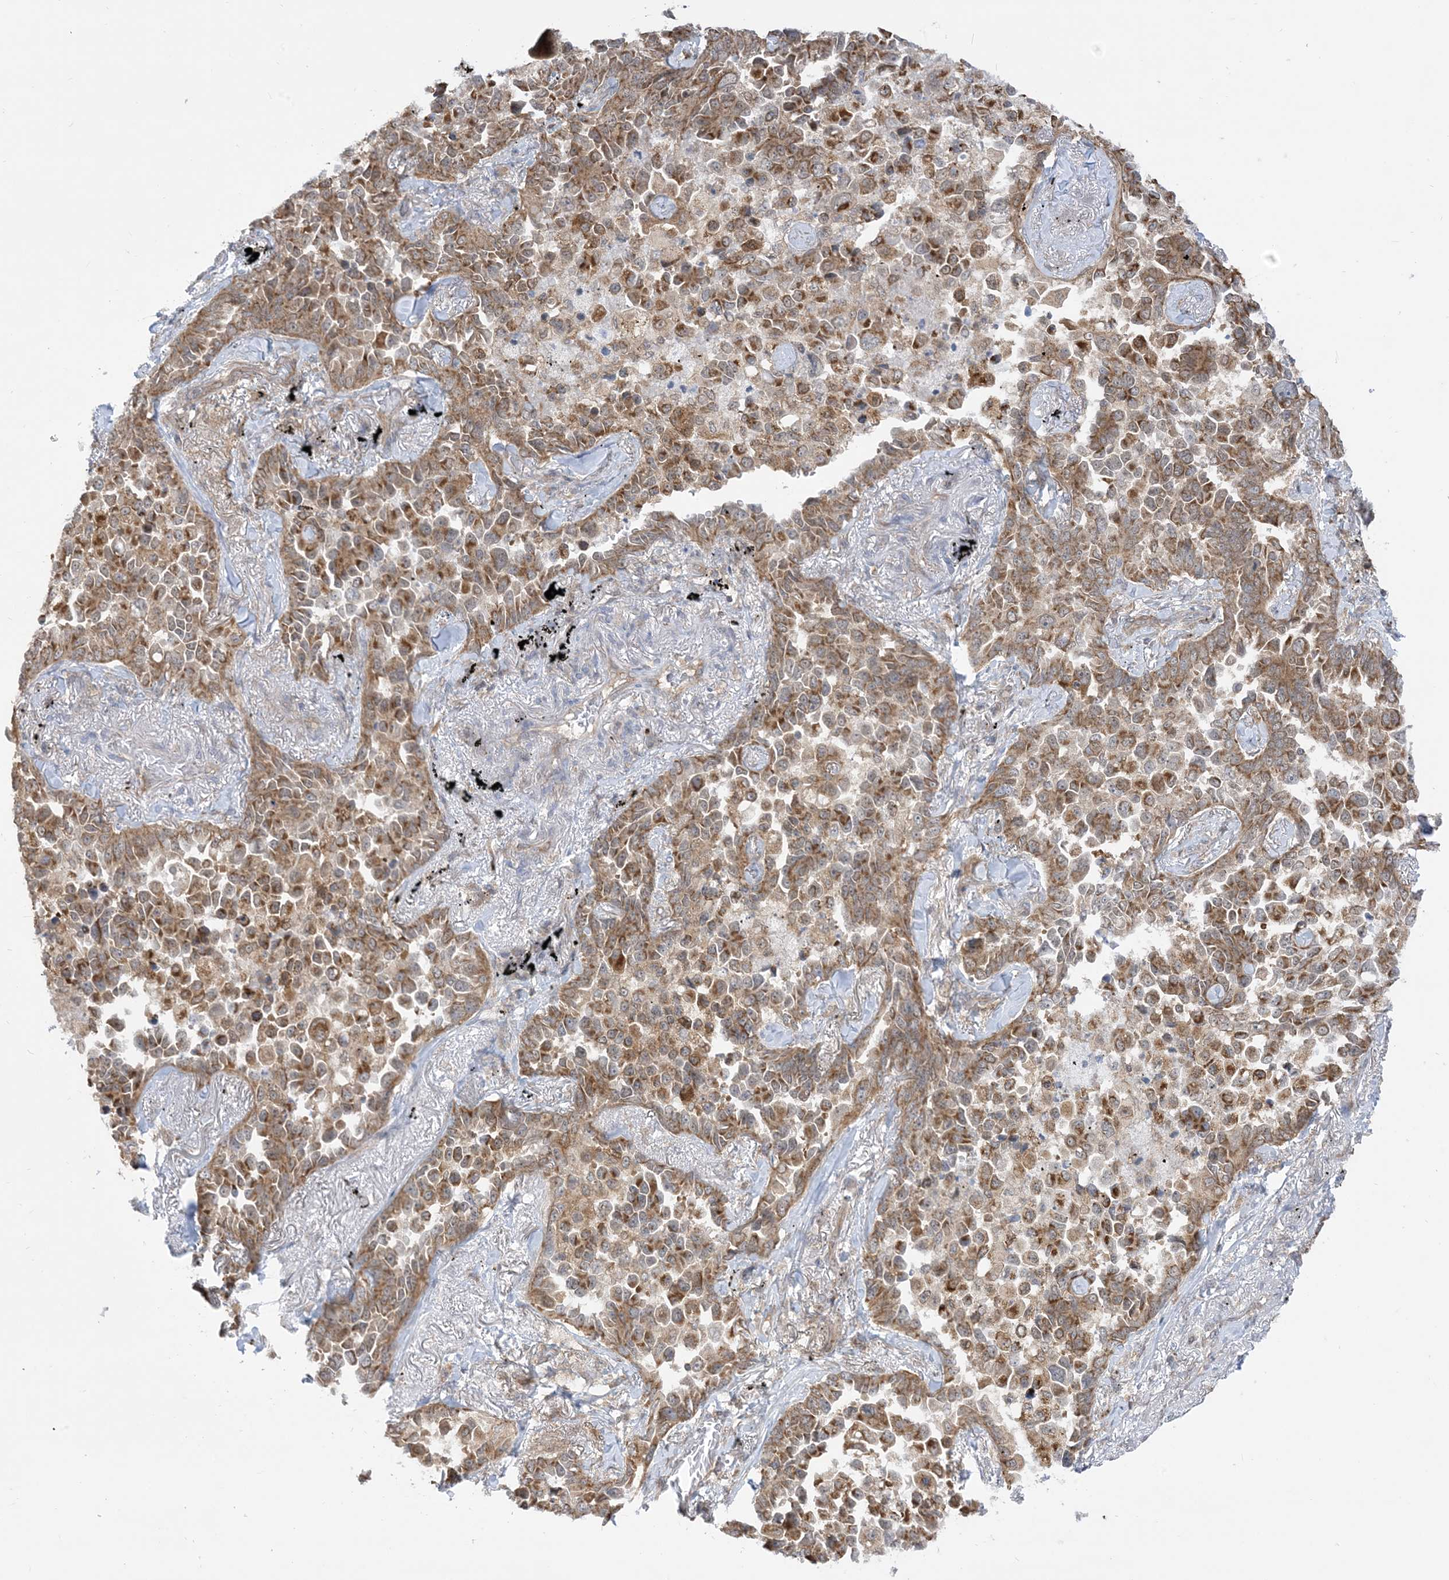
{"staining": {"intensity": "moderate", "quantity": ">75%", "location": "cytoplasmic/membranous"}, "tissue": "lung cancer", "cell_type": "Tumor cells", "image_type": "cancer", "snomed": [{"axis": "morphology", "description": "Adenocarcinoma, NOS"}, {"axis": "topography", "description": "Lung"}], "caption": "Lung cancer (adenocarcinoma) stained for a protein exhibits moderate cytoplasmic/membranous positivity in tumor cells.", "gene": "CASP4", "patient": {"sex": "female", "age": 67}}